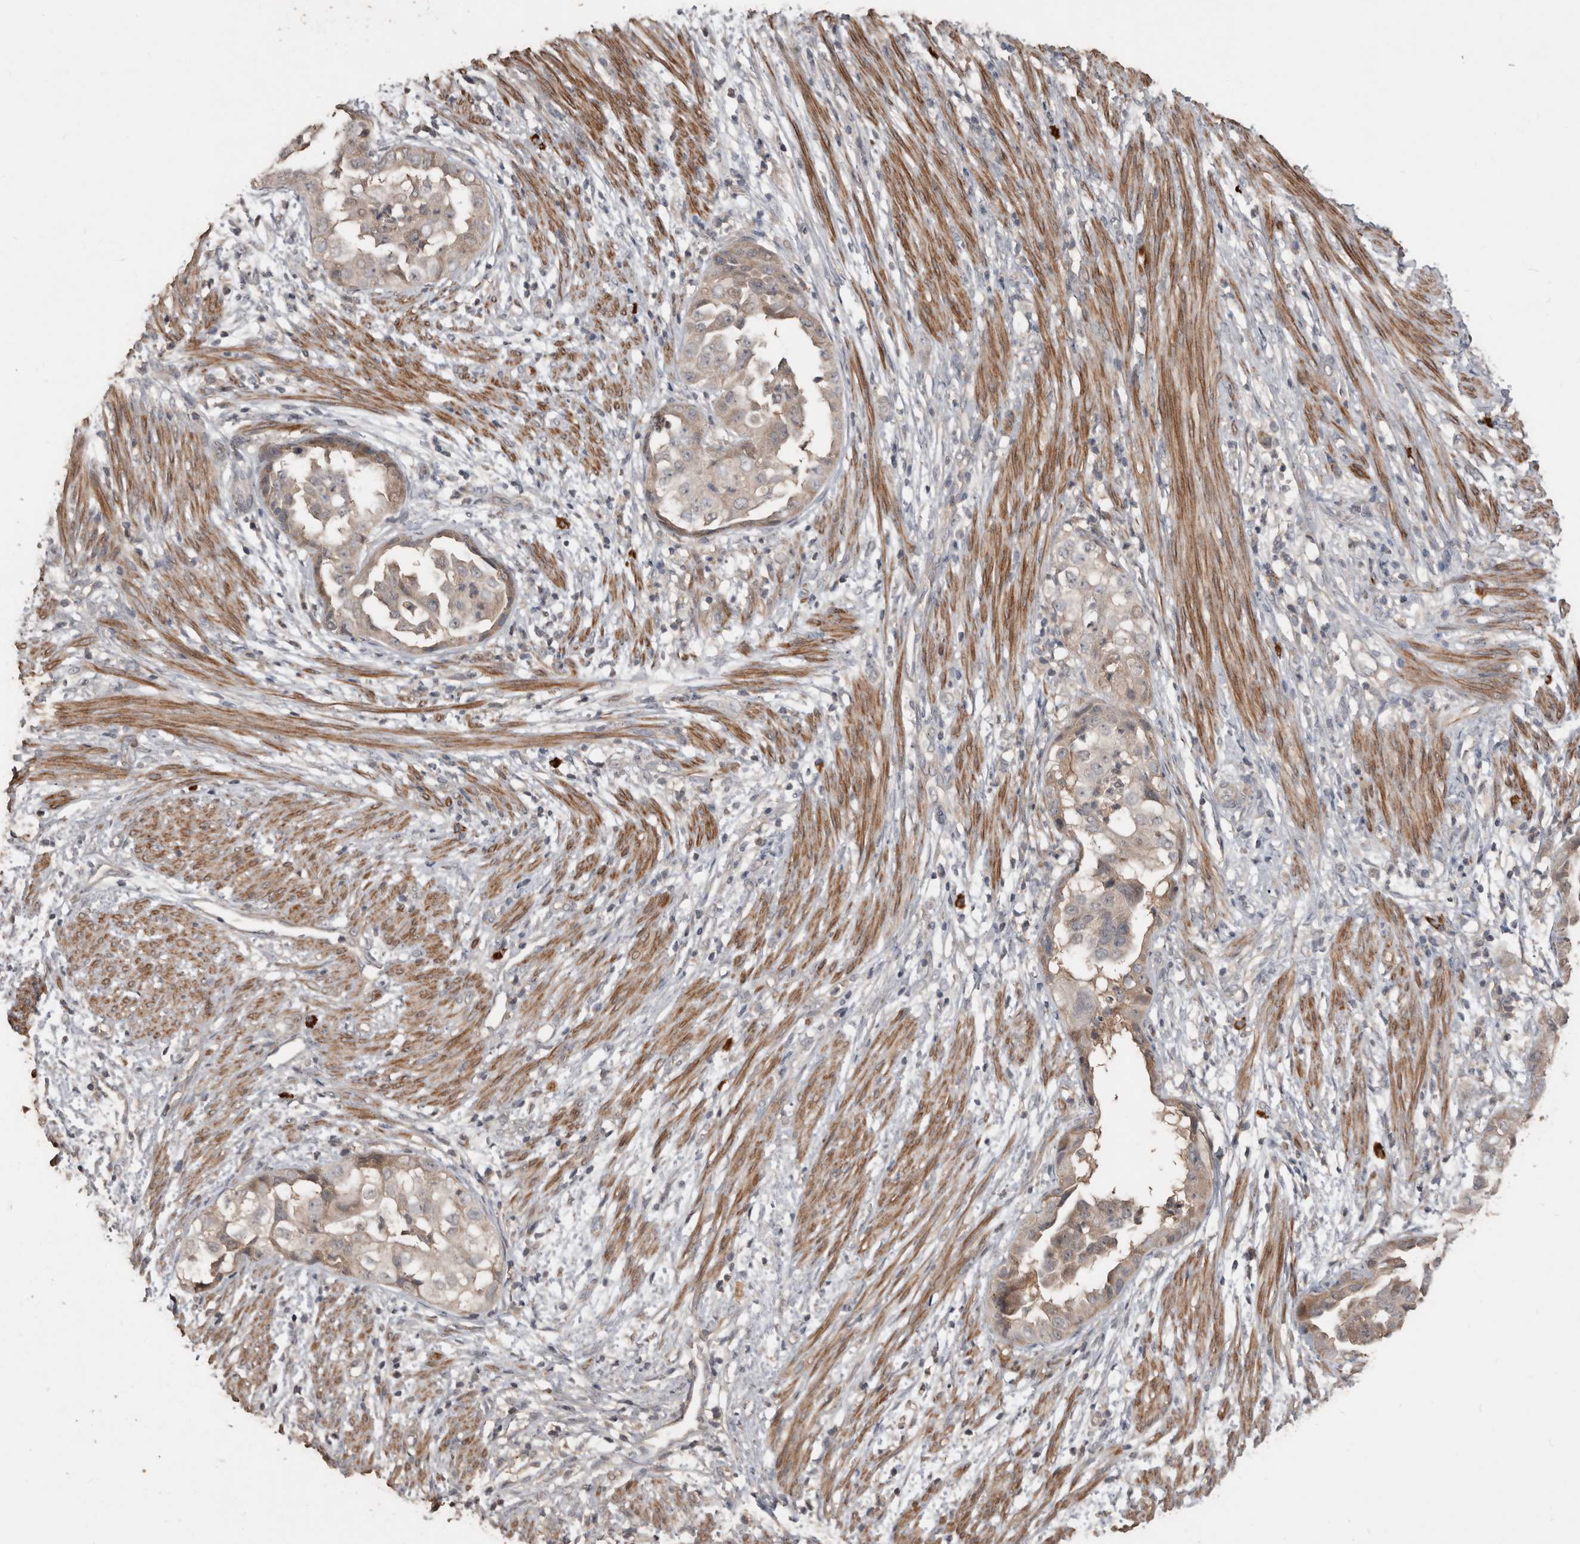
{"staining": {"intensity": "weak", "quantity": "<25%", "location": "cytoplasmic/membranous"}, "tissue": "endometrial cancer", "cell_type": "Tumor cells", "image_type": "cancer", "snomed": [{"axis": "morphology", "description": "Adenocarcinoma, NOS"}, {"axis": "topography", "description": "Endometrium"}], "caption": "This is a photomicrograph of immunohistochemistry staining of adenocarcinoma (endometrial), which shows no expression in tumor cells.", "gene": "BAMBI", "patient": {"sex": "female", "age": 85}}